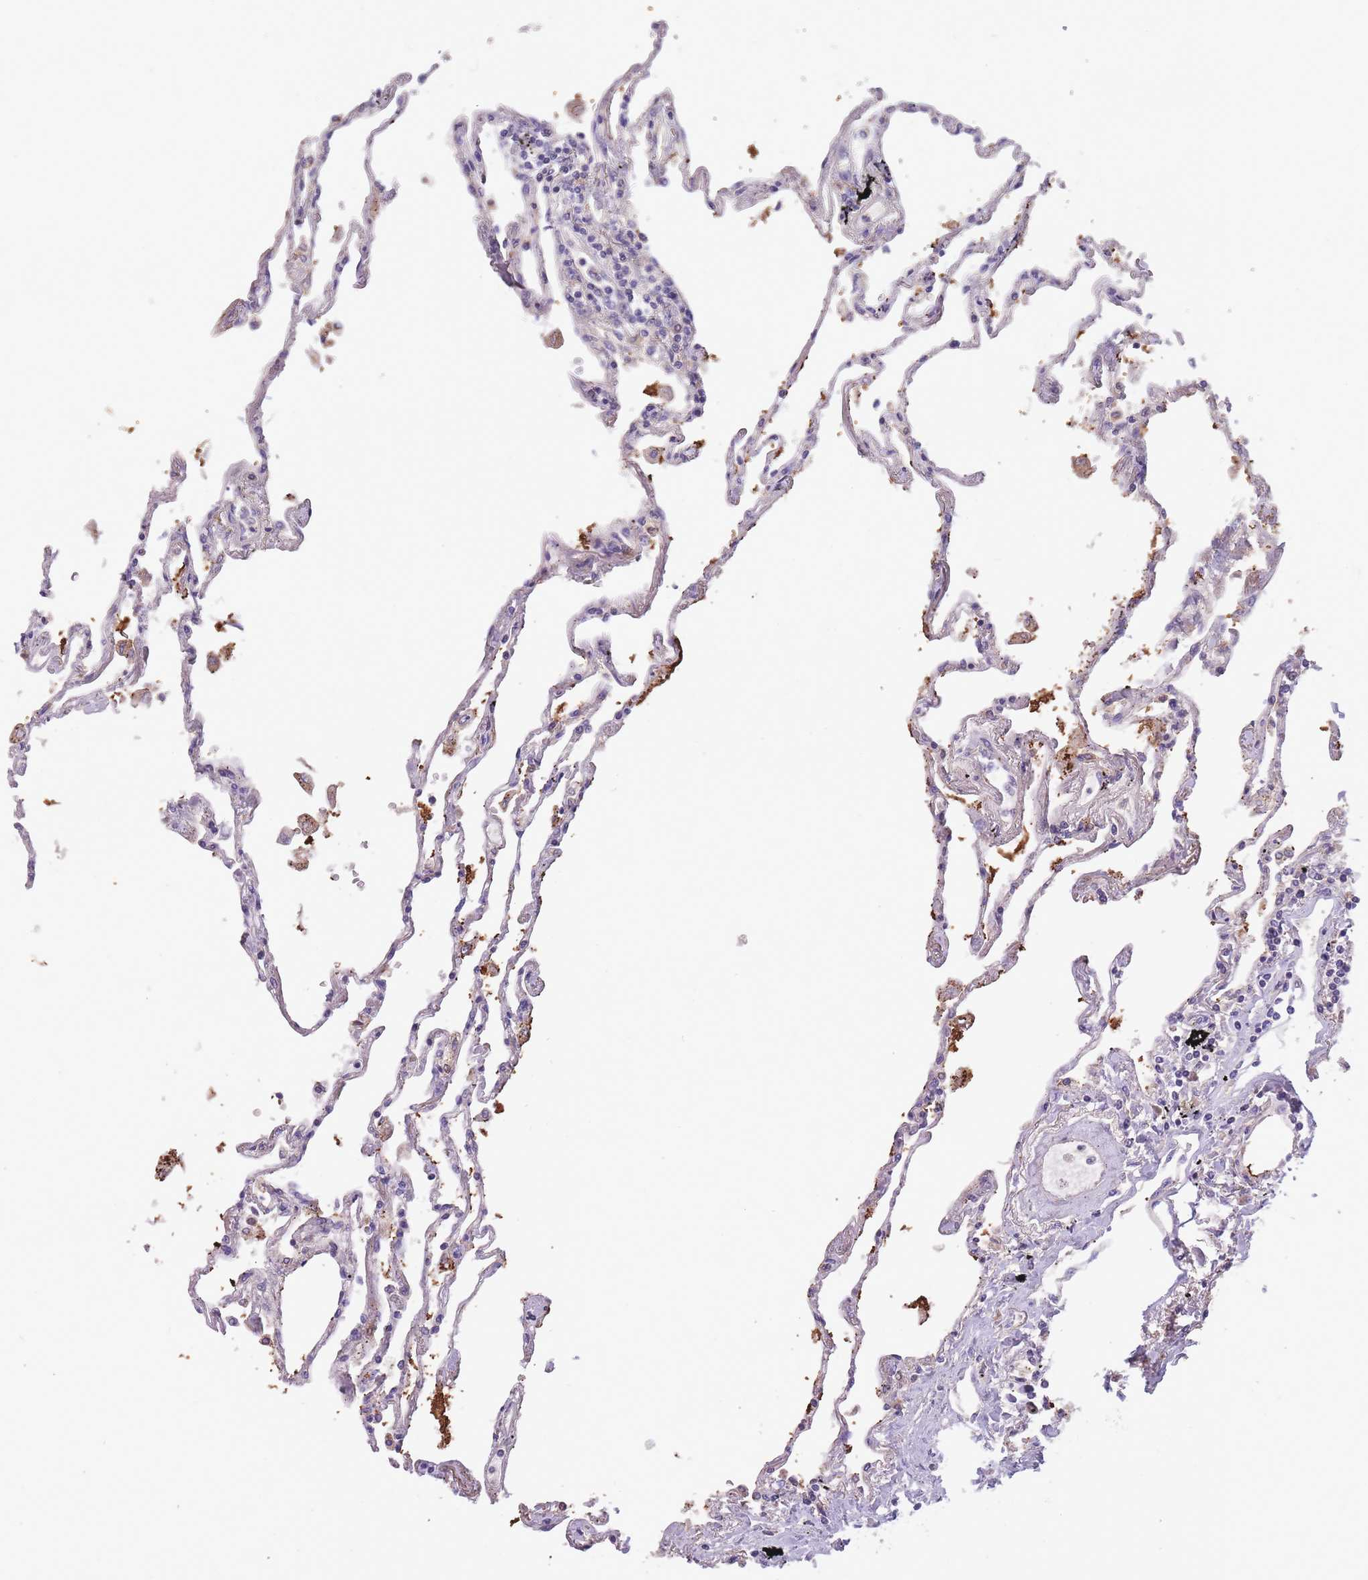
{"staining": {"intensity": "moderate", "quantity": "<25%", "location": "cytoplasmic/membranous"}, "tissue": "lung", "cell_type": "Alveolar cells", "image_type": "normal", "snomed": [{"axis": "morphology", "description": "Normal tissue, NOS"}, {"axis": "topography", "description": "Lung"}], "caption": "Immunohistochemical staining of benign human lung exhibits low levels of moderate cytoplasmic/membranous positivity in approximately <25% of alveolar cells.", "gene": "ITPKC", "patient": {"sex": "female", "age": 67}}